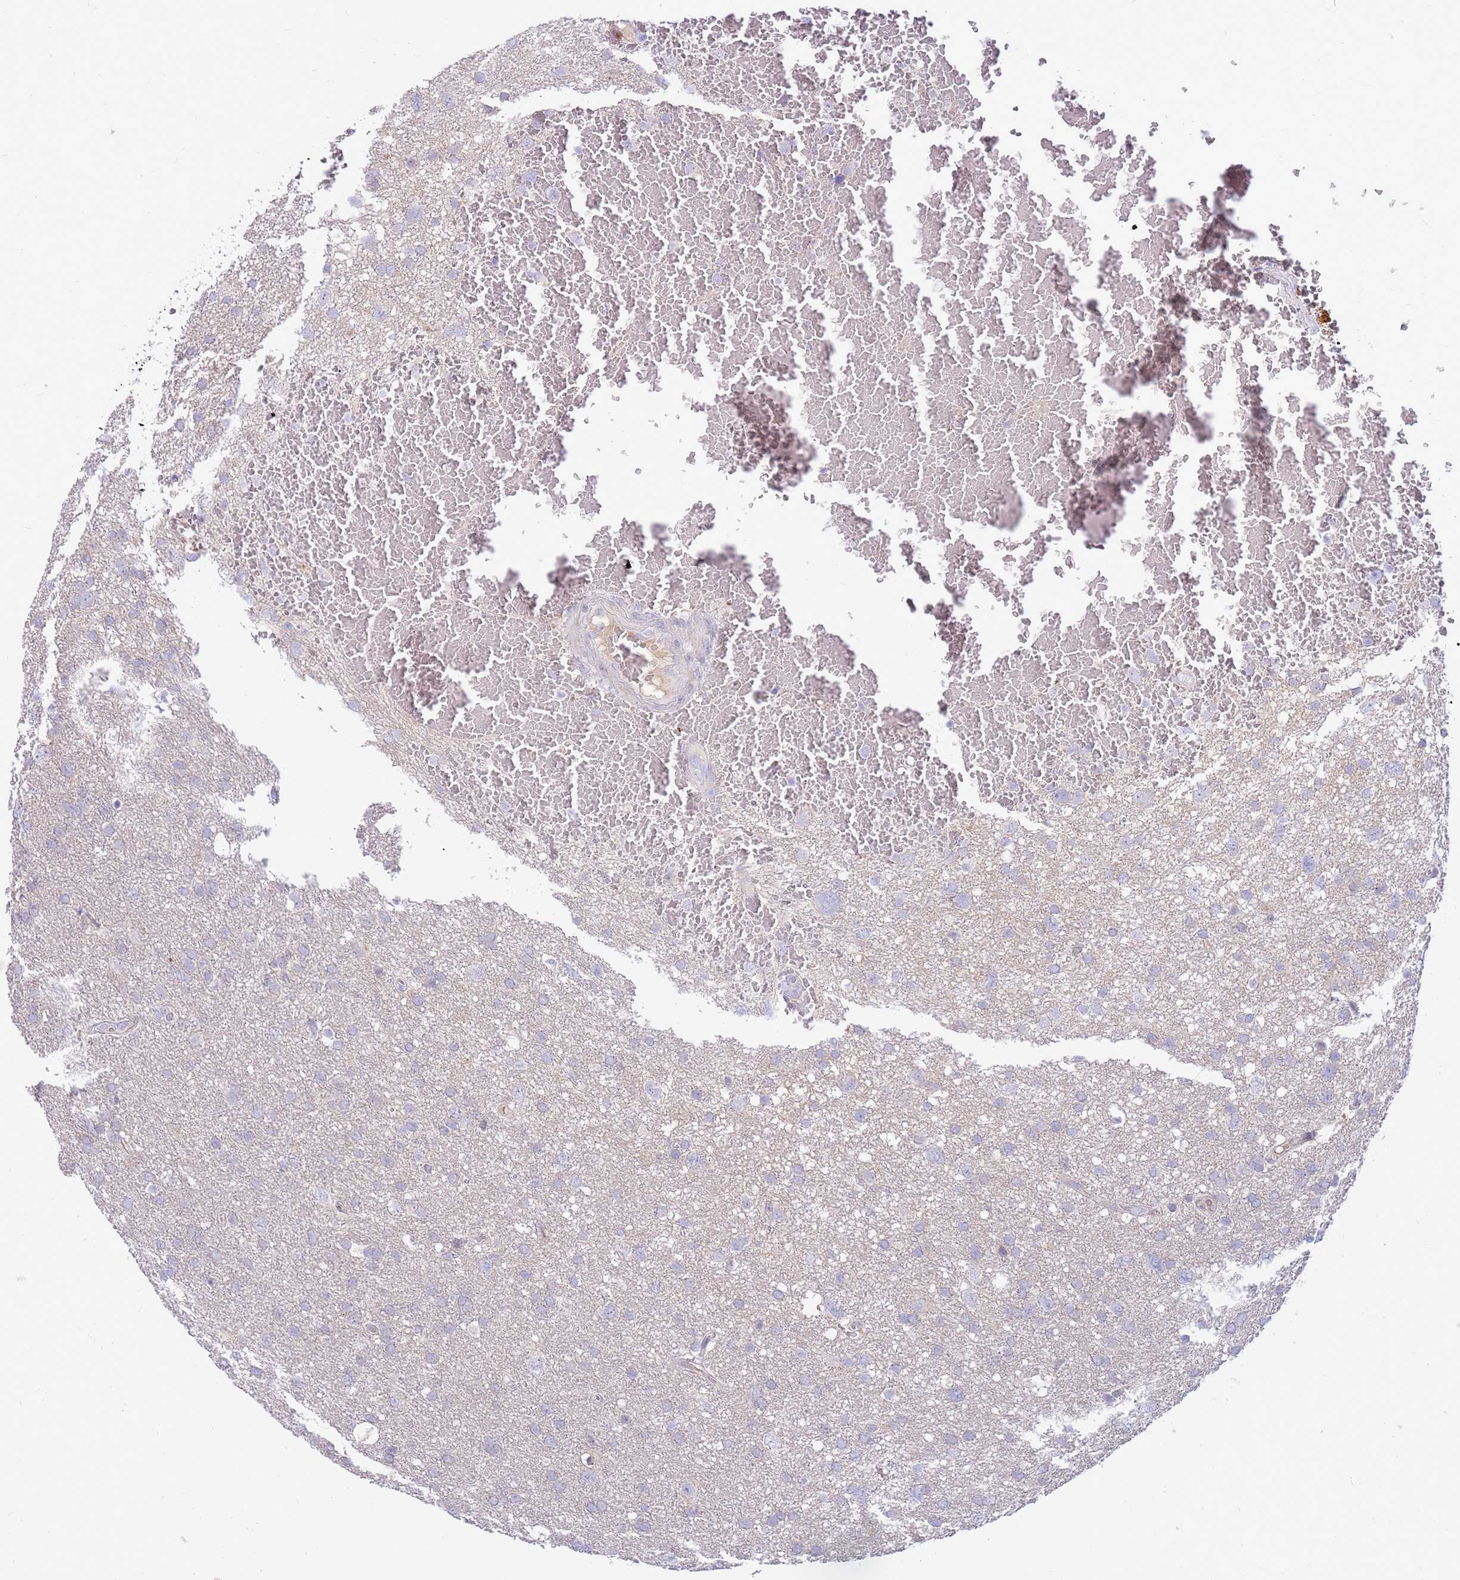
{"staining": {"intensity": "negative", "quantity": "none", "location": "none"}, "tissue": "glioma", "cell_type": "Tumor cells", "image_type": "cancer", "snomed": [{"axis": "morphology", "description": "Glioma, malignant, High grade"}, {"axis": "topography", "description": "Brain"}], "caption": "Protein analysis of high-grade glioma (malignant) demonstrates no significant expression in tumor cells.", "gene": "SLC44A4", "patient": {"sex": "male", "age": 61}}